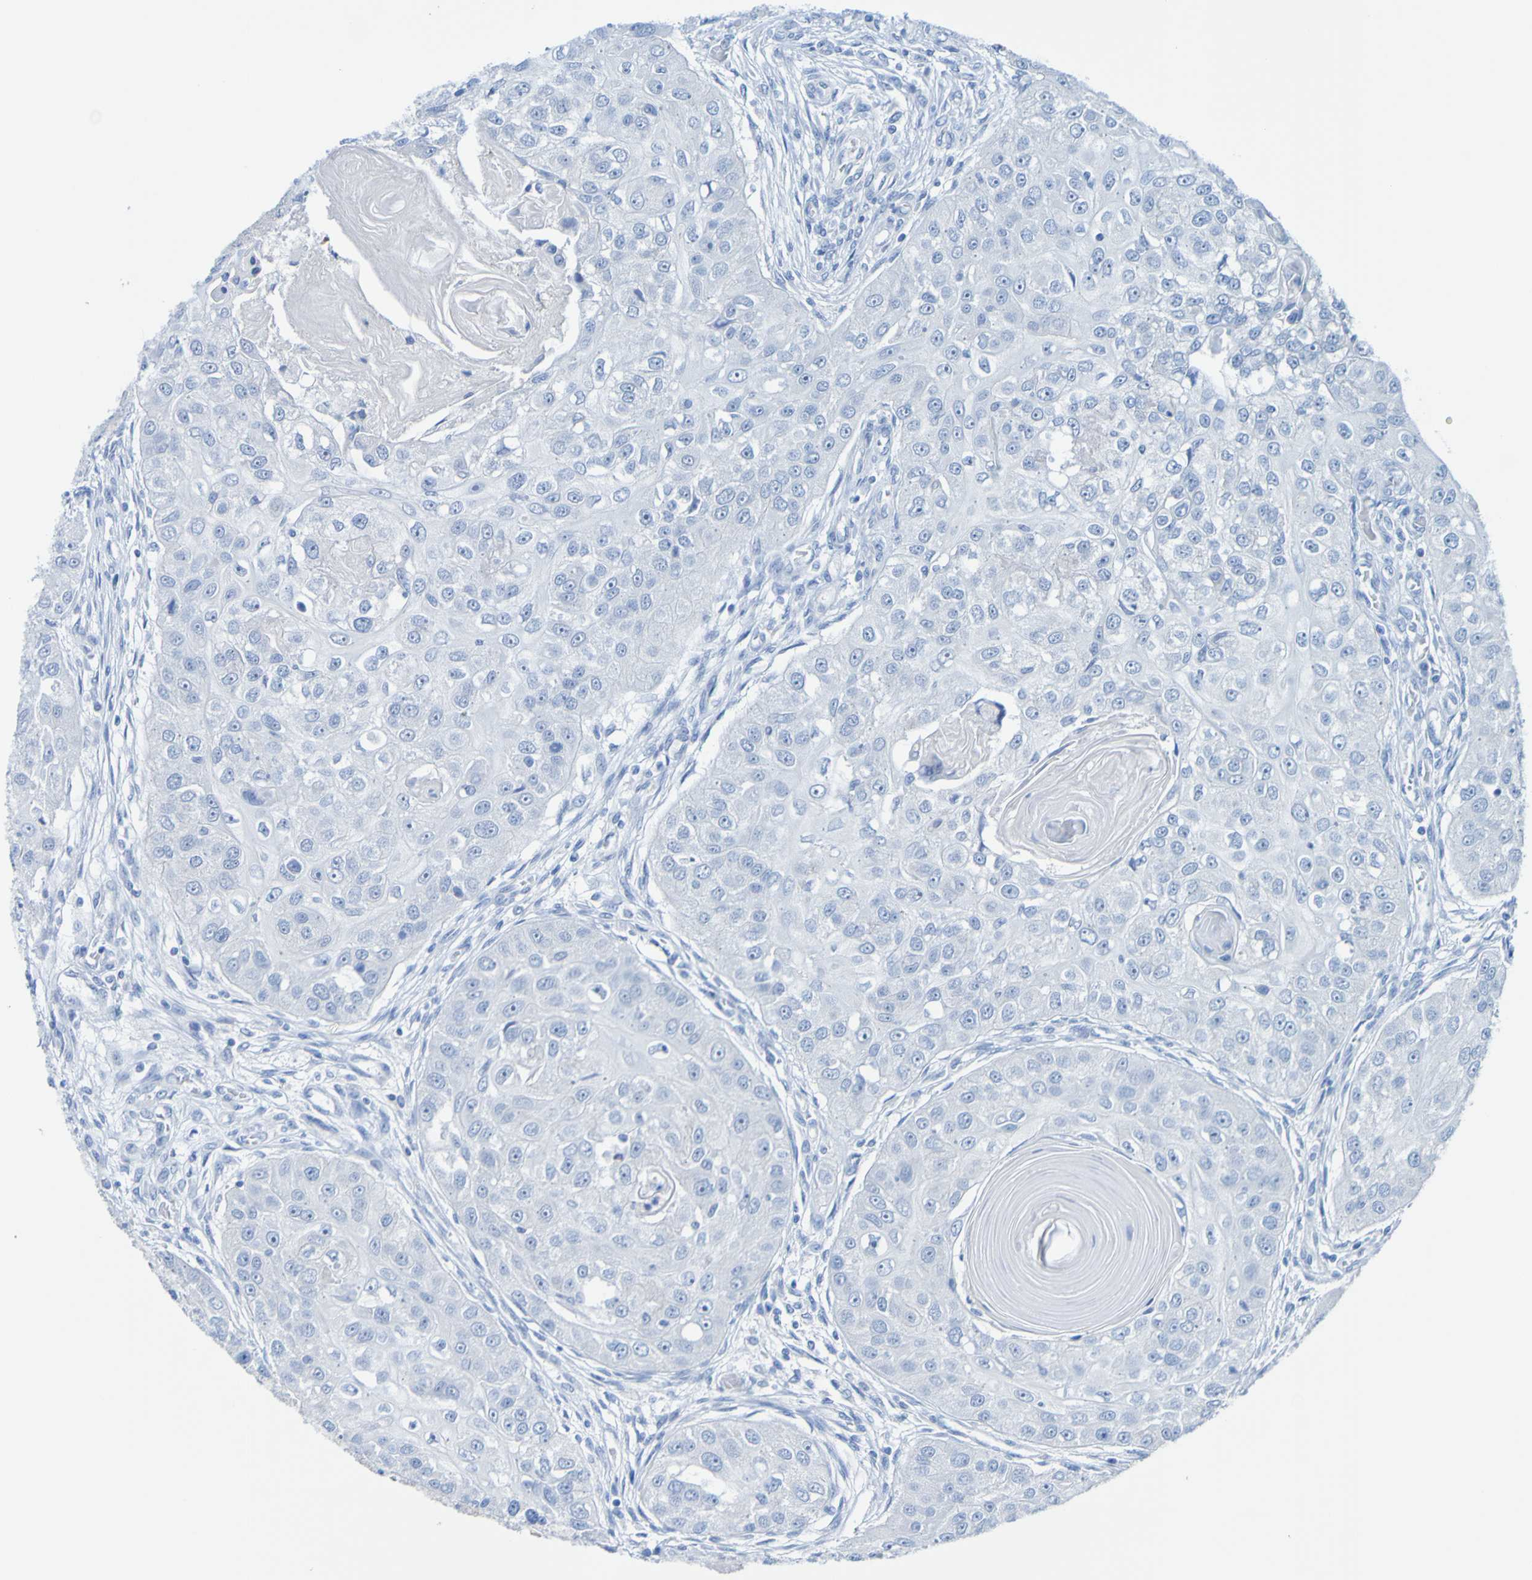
{"staining": {"intensity": "negative", "quantity": "none", "location": "none"}, "tissue": "head and neck cancer", "cell_type": "Tumor cells", "image_type": "cancer", "snomed": [{"axis": "morphology", "description": "Normal tissue, NOS"}, {"axis": "morphology", "description": "Squamous cell carcinoma, NOS"}, {"axis": "topography", "description": "Skeletal muscle"}, {"axis": "topography", "description": "Head-Neck"}], "caption": "Immunohistochemical staining of human head and neck cancer demonstrates no significant positivity in tumor cells.", "gene": "ACMSD", "patient": {"sex": "male", "age": 51}}